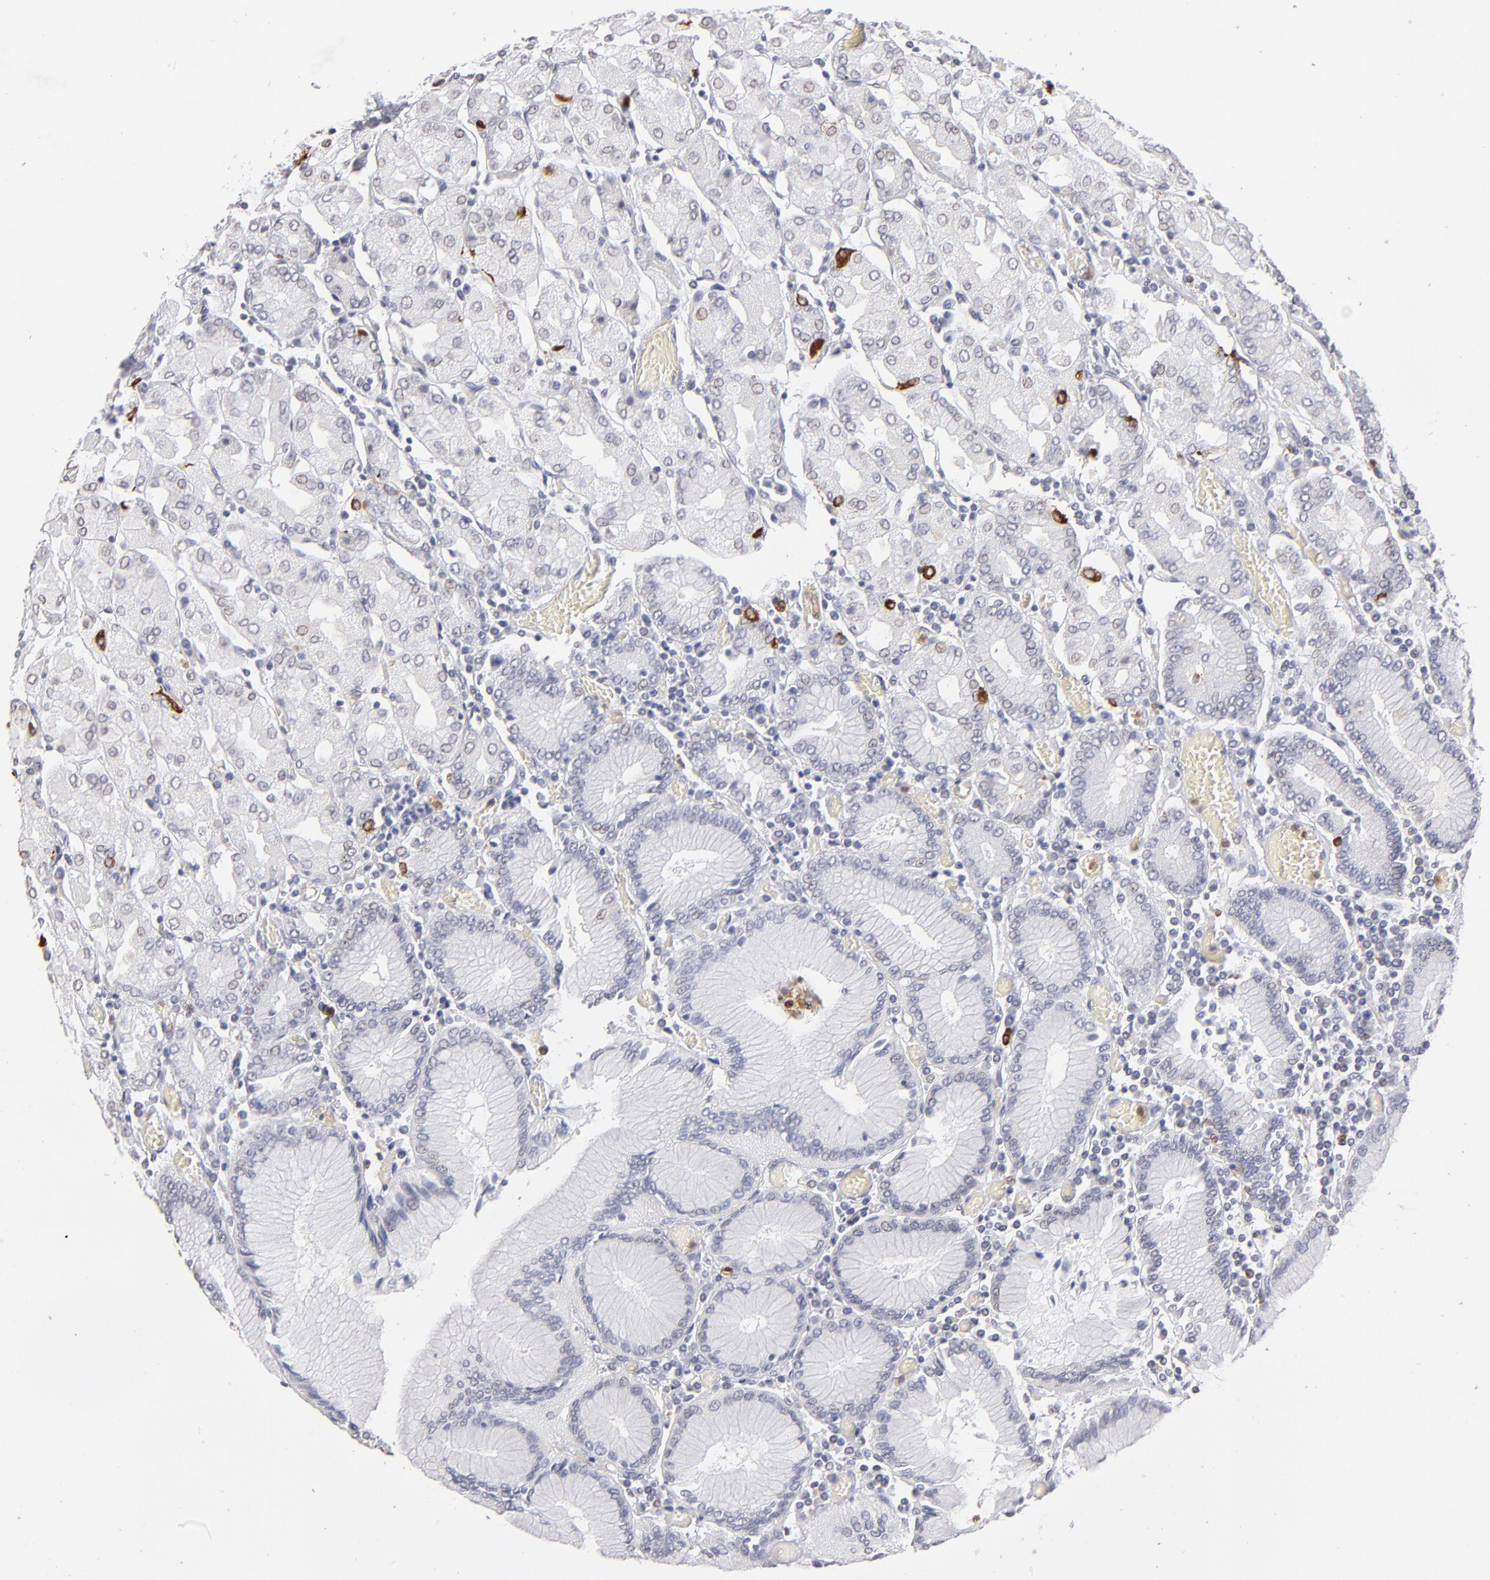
{"staining": {"intensity": "negative", "quantity": "none", "location": "none"}, "tissue": "stomach", "cell_type": "Glandular cells", "image_type": "normal", "snomed": [{"axis": "morphology", "description": "Normal tissue, NOS"}, {"axis": "topography", "description": "Stomach, upper"}], "caption": "IHC image of normal stomach stained for a protein (brown), which exhibits no positivity in glandular cells. The staining was performed using DAB (3,3'-diaminobenzidine) to visualize the protein expression in brown, while the nuclei were stained in blue with hematoxylin (Magnification: 20x).", "gene": "MGAM", "patient": {"sex": "male", "age": 78}}